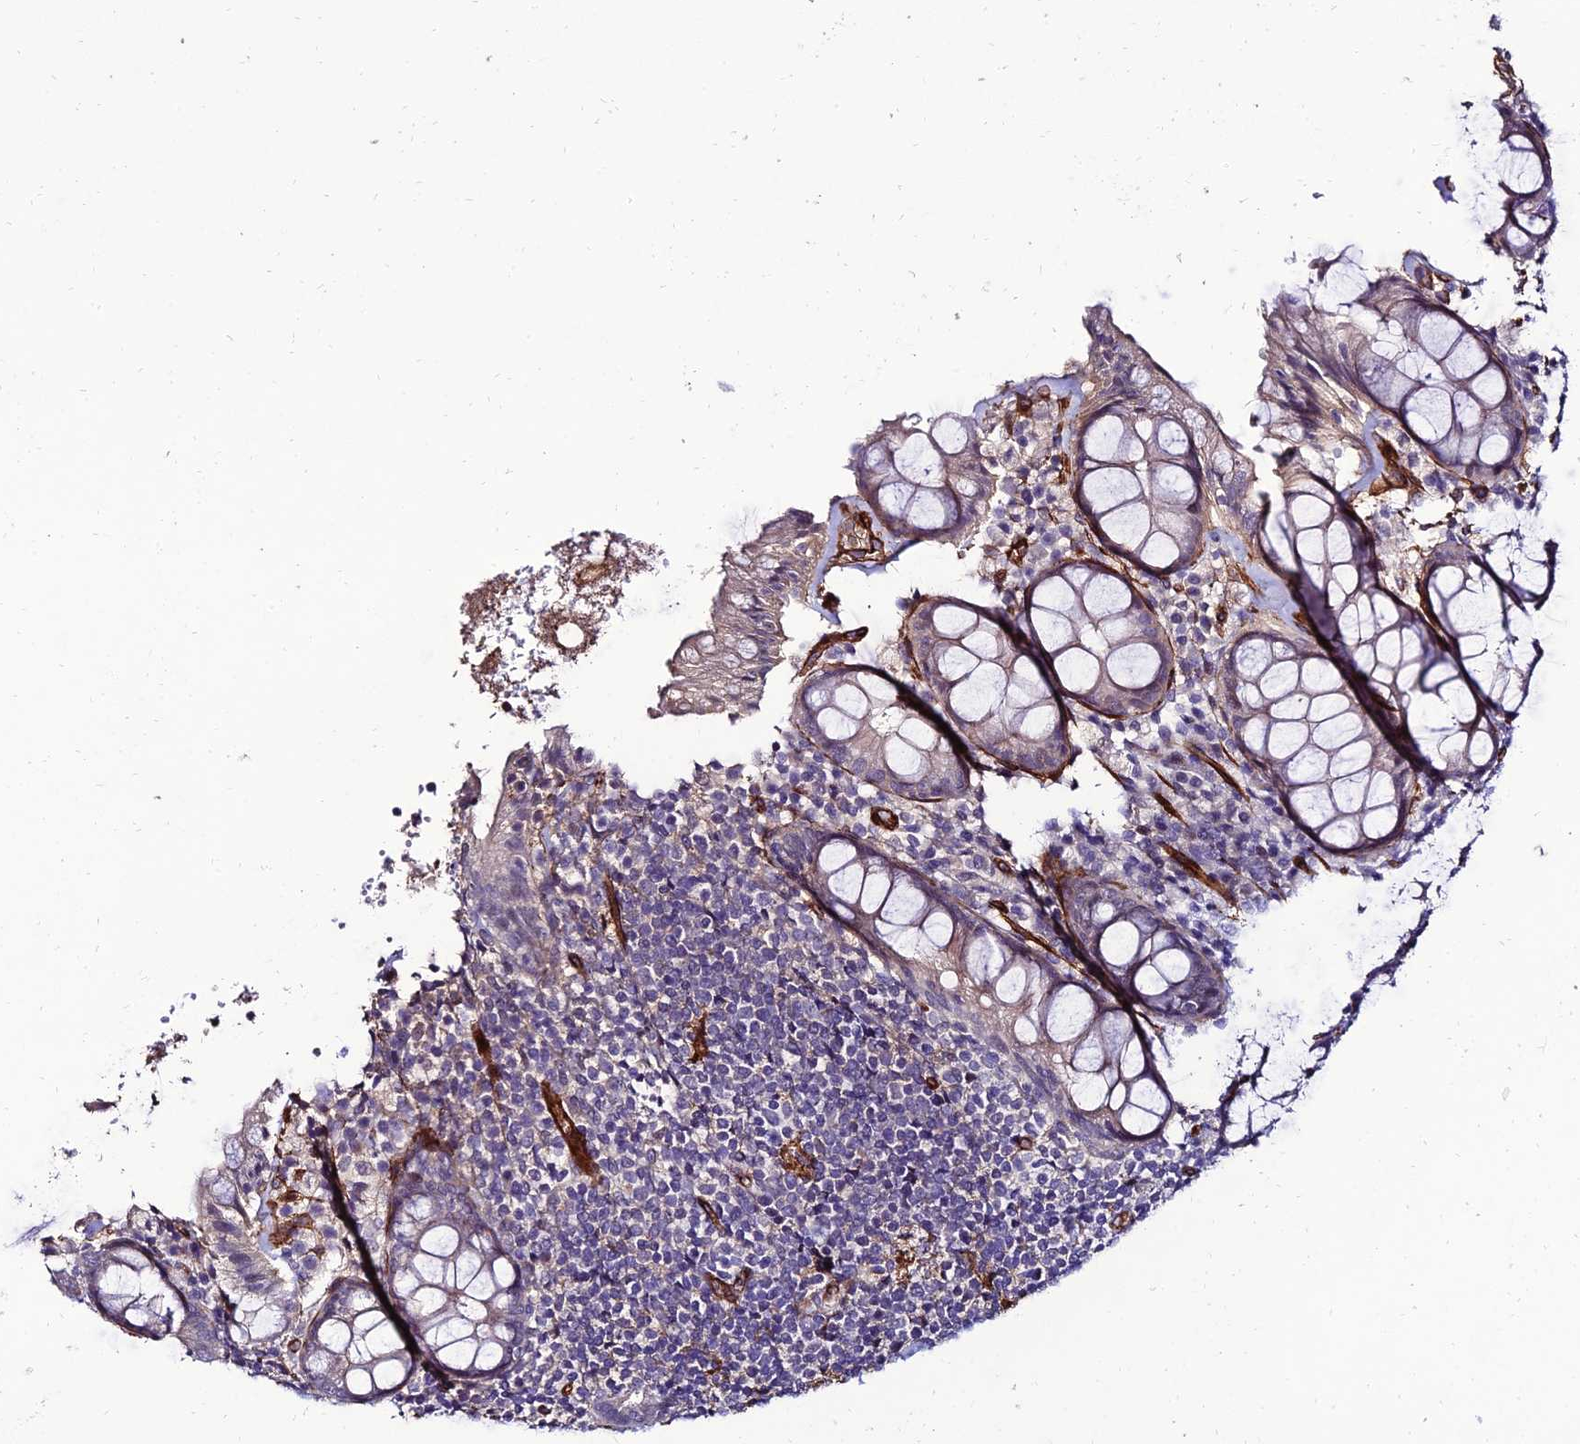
{"staining": {"intensity": "weak", "quantity": "<25%", "location": "cytoplasmic/membranous"}, "tissue": "rectum", "cell_type": "Glandular cells", "image_type": "normal", "snomed": [{"axis": "morphology", "description": "Normal tissue, NOS"}, {"axis": "topography", "description": "Rectum"}], "caption": "An image of rectum stained for a protein shows no brown staining in glandular cells. (Brightfield microscopy of DAB (3,3'-diaminobenzidine) immunohistochemistry at high magnification).", "gene": "ALDH3B2", "patient": {"sex": "male", "age": 83}}